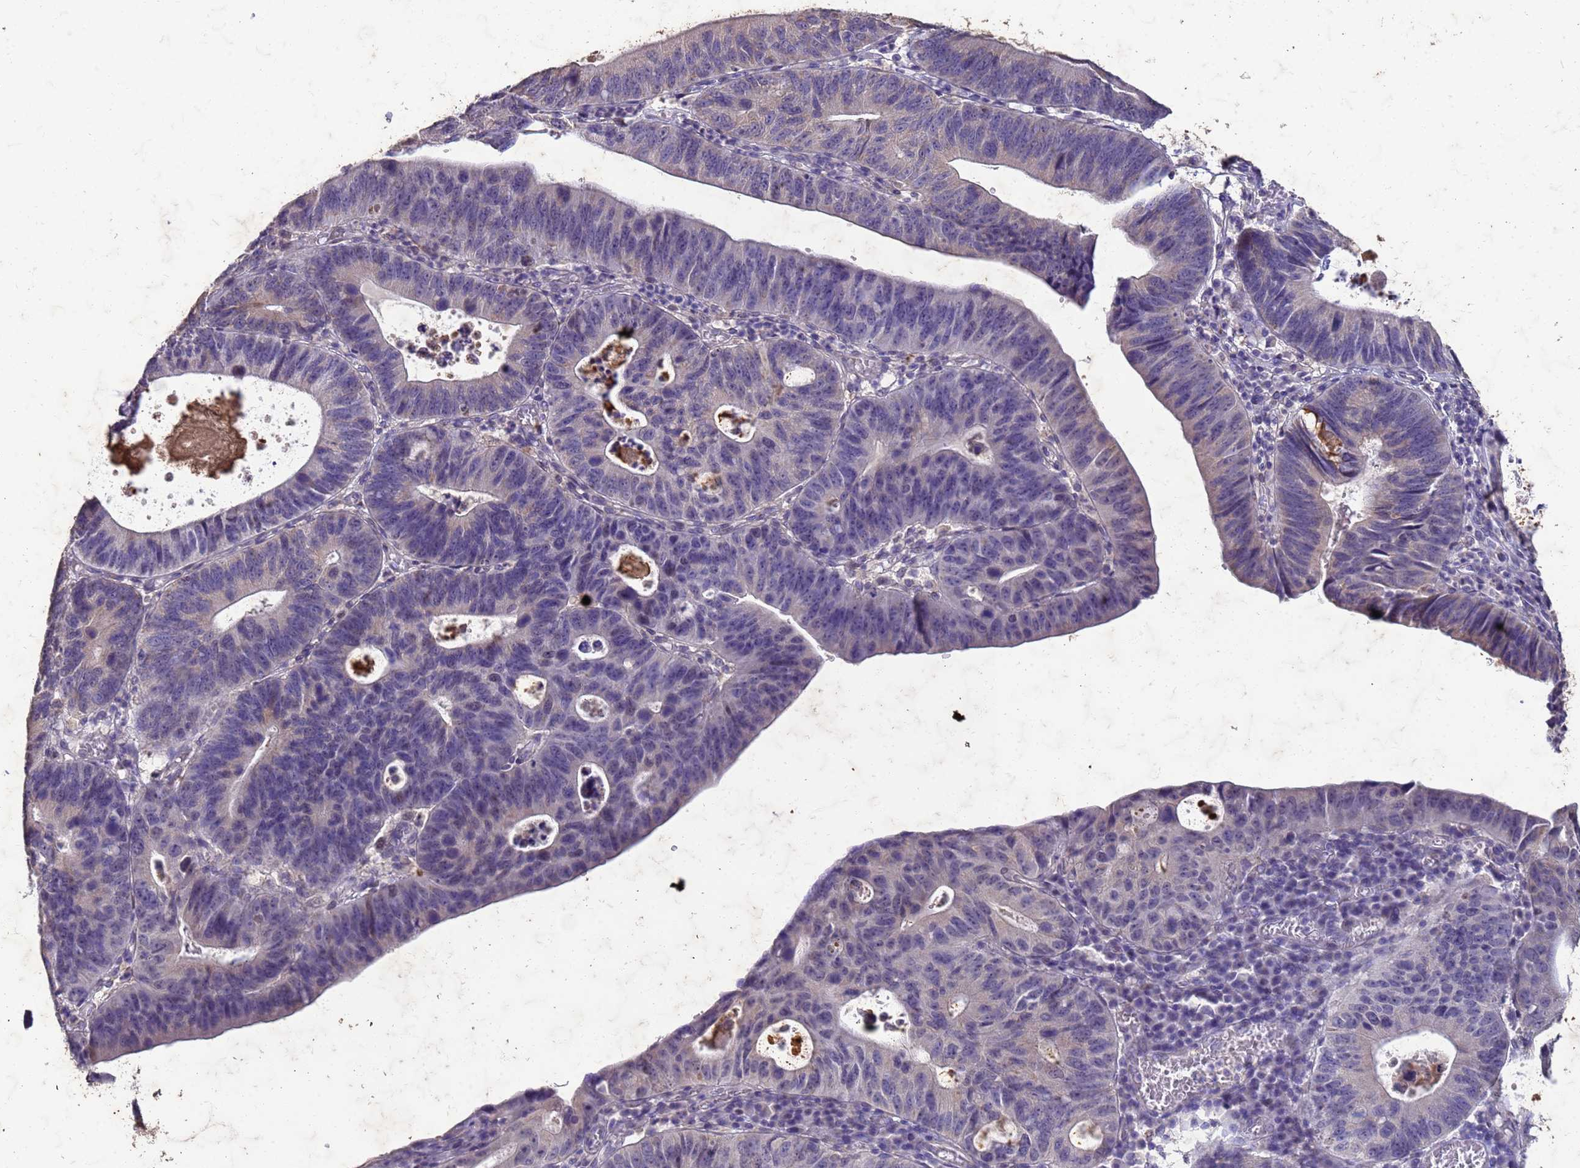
{"staining": {"intensity": "weak", "quantity": "<25%", "location": "cytoplasmic/membranous"}, "tissue": "stomach cancer", "cell_type": "Tumor cells", "image_type": "cancer", "snomed": [{"axis": "morphology", "description": "Adenocarcinoma, NOS"}, {"axis": "topography", "description": "Stomach"}], "caption": "Stomach cancer was stained to show a protein in brown. There is no significant expression in tumor cells.", "gene": "SLC25A15", "patient": {"sex": "male", "age": 59}}